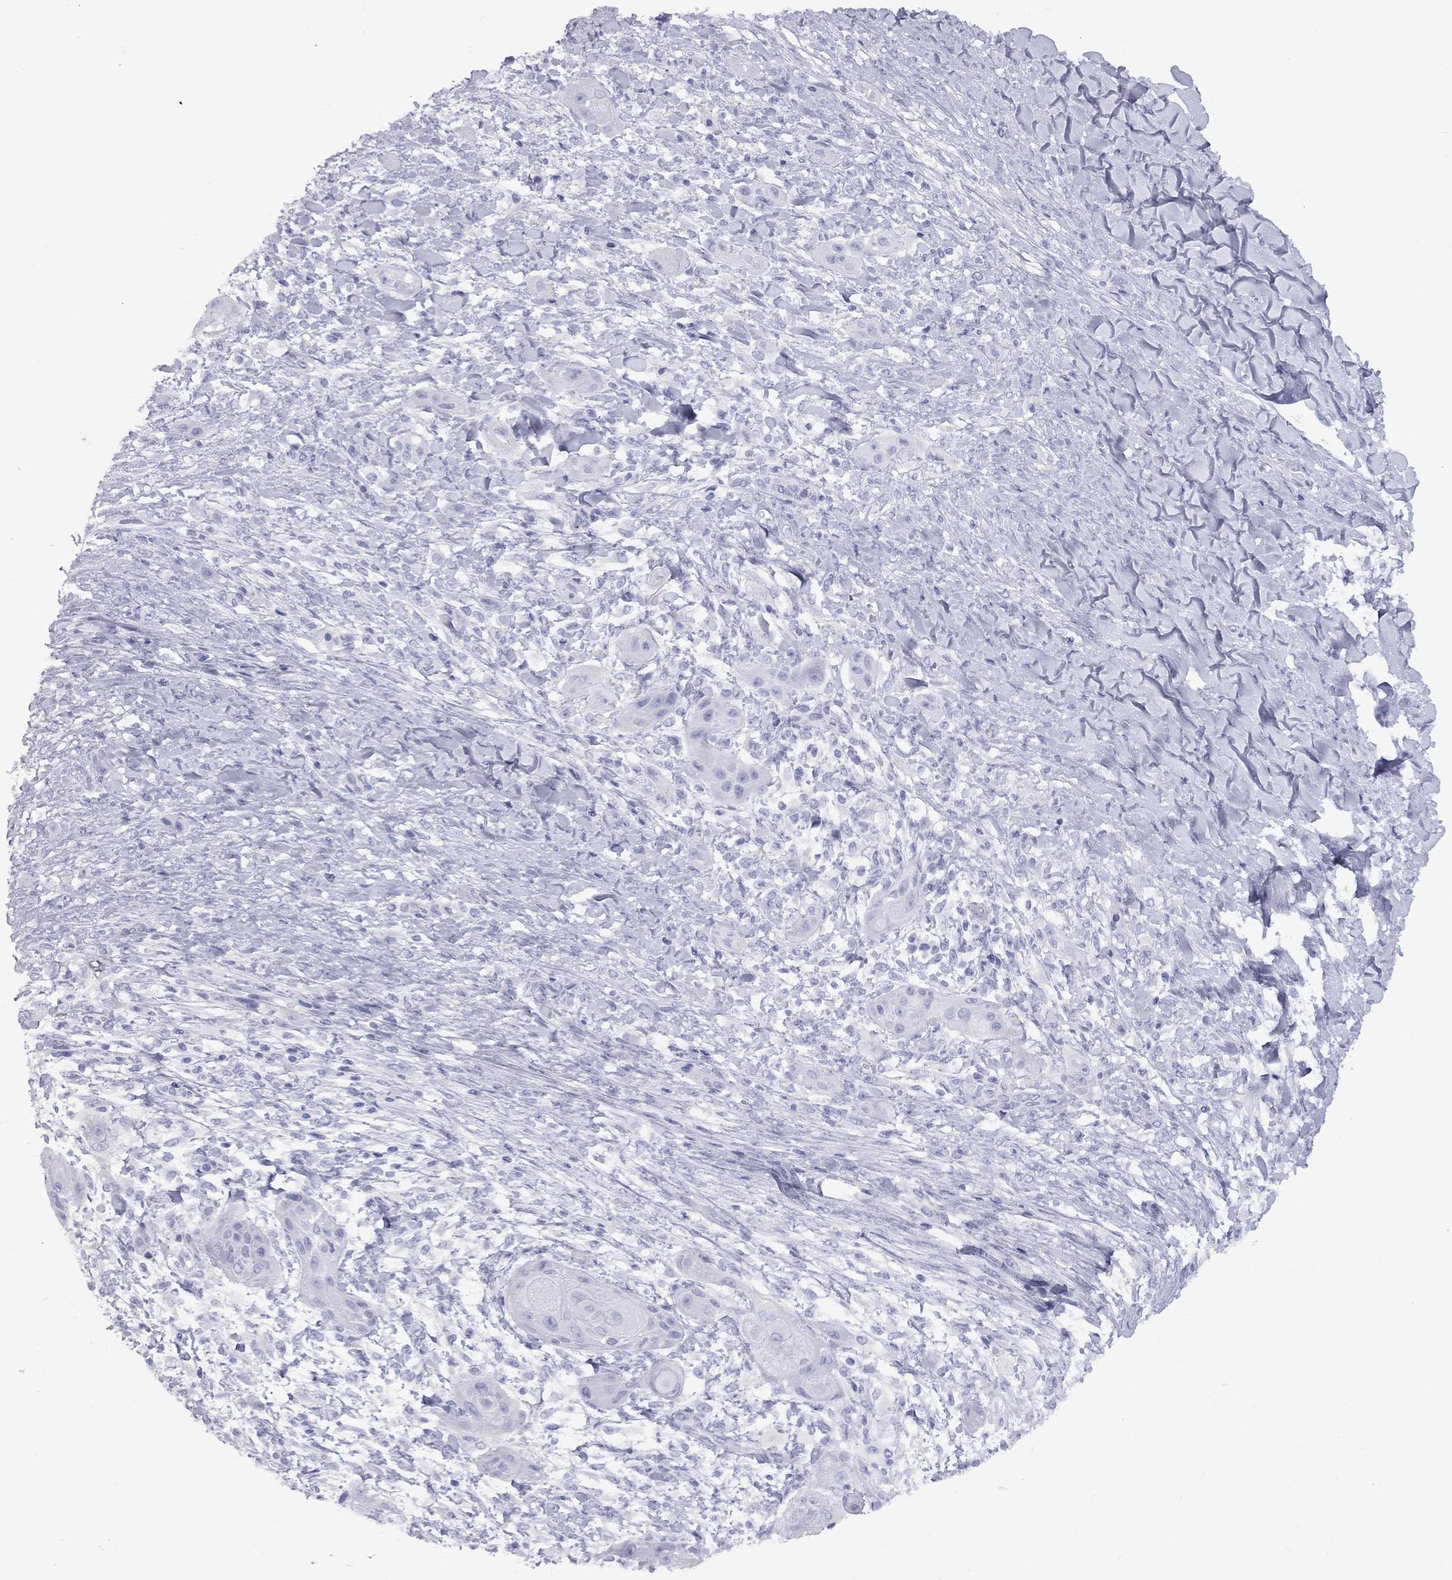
{"staining": {"intensity": "negative", "quantity": "none", "location": "none"}, "tissue": "skin cancer", "cell_type": "Tumor cells", "image_type": "cancer", "snomed": [{"axis": "morphology", "description": "Squamous cell carcinoma, NOS"}, {"axis": "topography", "description": "Skin"}], "caption": "IHC of human skin squamous cell carcinoma exhibits no positivity in tumor cells.", "gene": "FSCN3", "patient": {"sex": "male", "age": 62}}